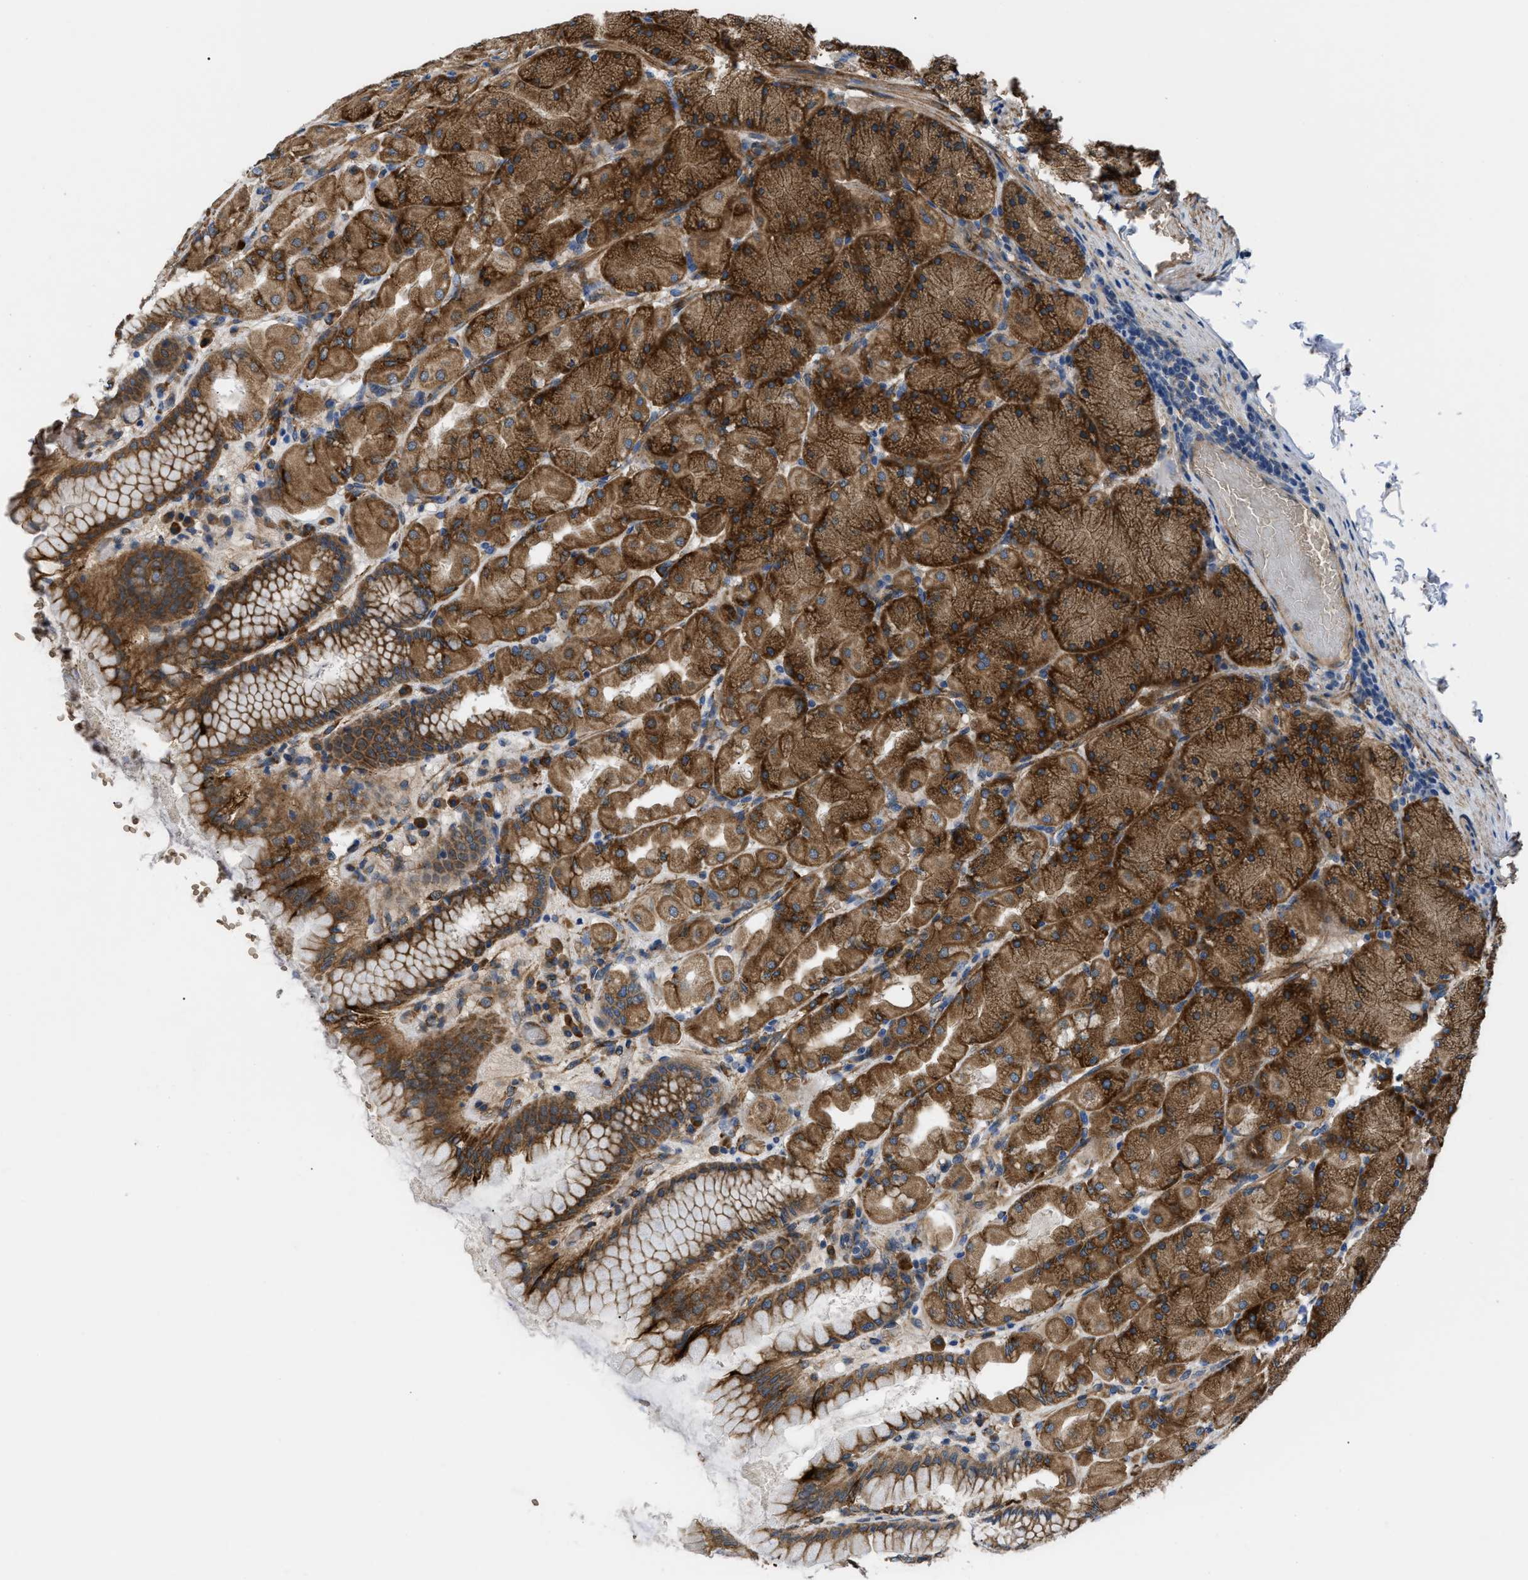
{"staining": {"intensity": "strong", "quantity": ">75%", "location": "cytoplasmic/membranous"}, "tissue": "stomach", "cell_type": "Glandular cells", "image_type": "normal", "snomed": [{"axis": "morphology", "description": "Normal tissue, NOS"}, {"axis": "topography", "description": "Stomach, upper"}], "caption": "Protein expression analysis of benign stomach displays strong cytoplasmic/membranous positivity in about >75% of glandular cells.", "gene": "MYO10", "patient": {"sex": "female", "age": 56}}